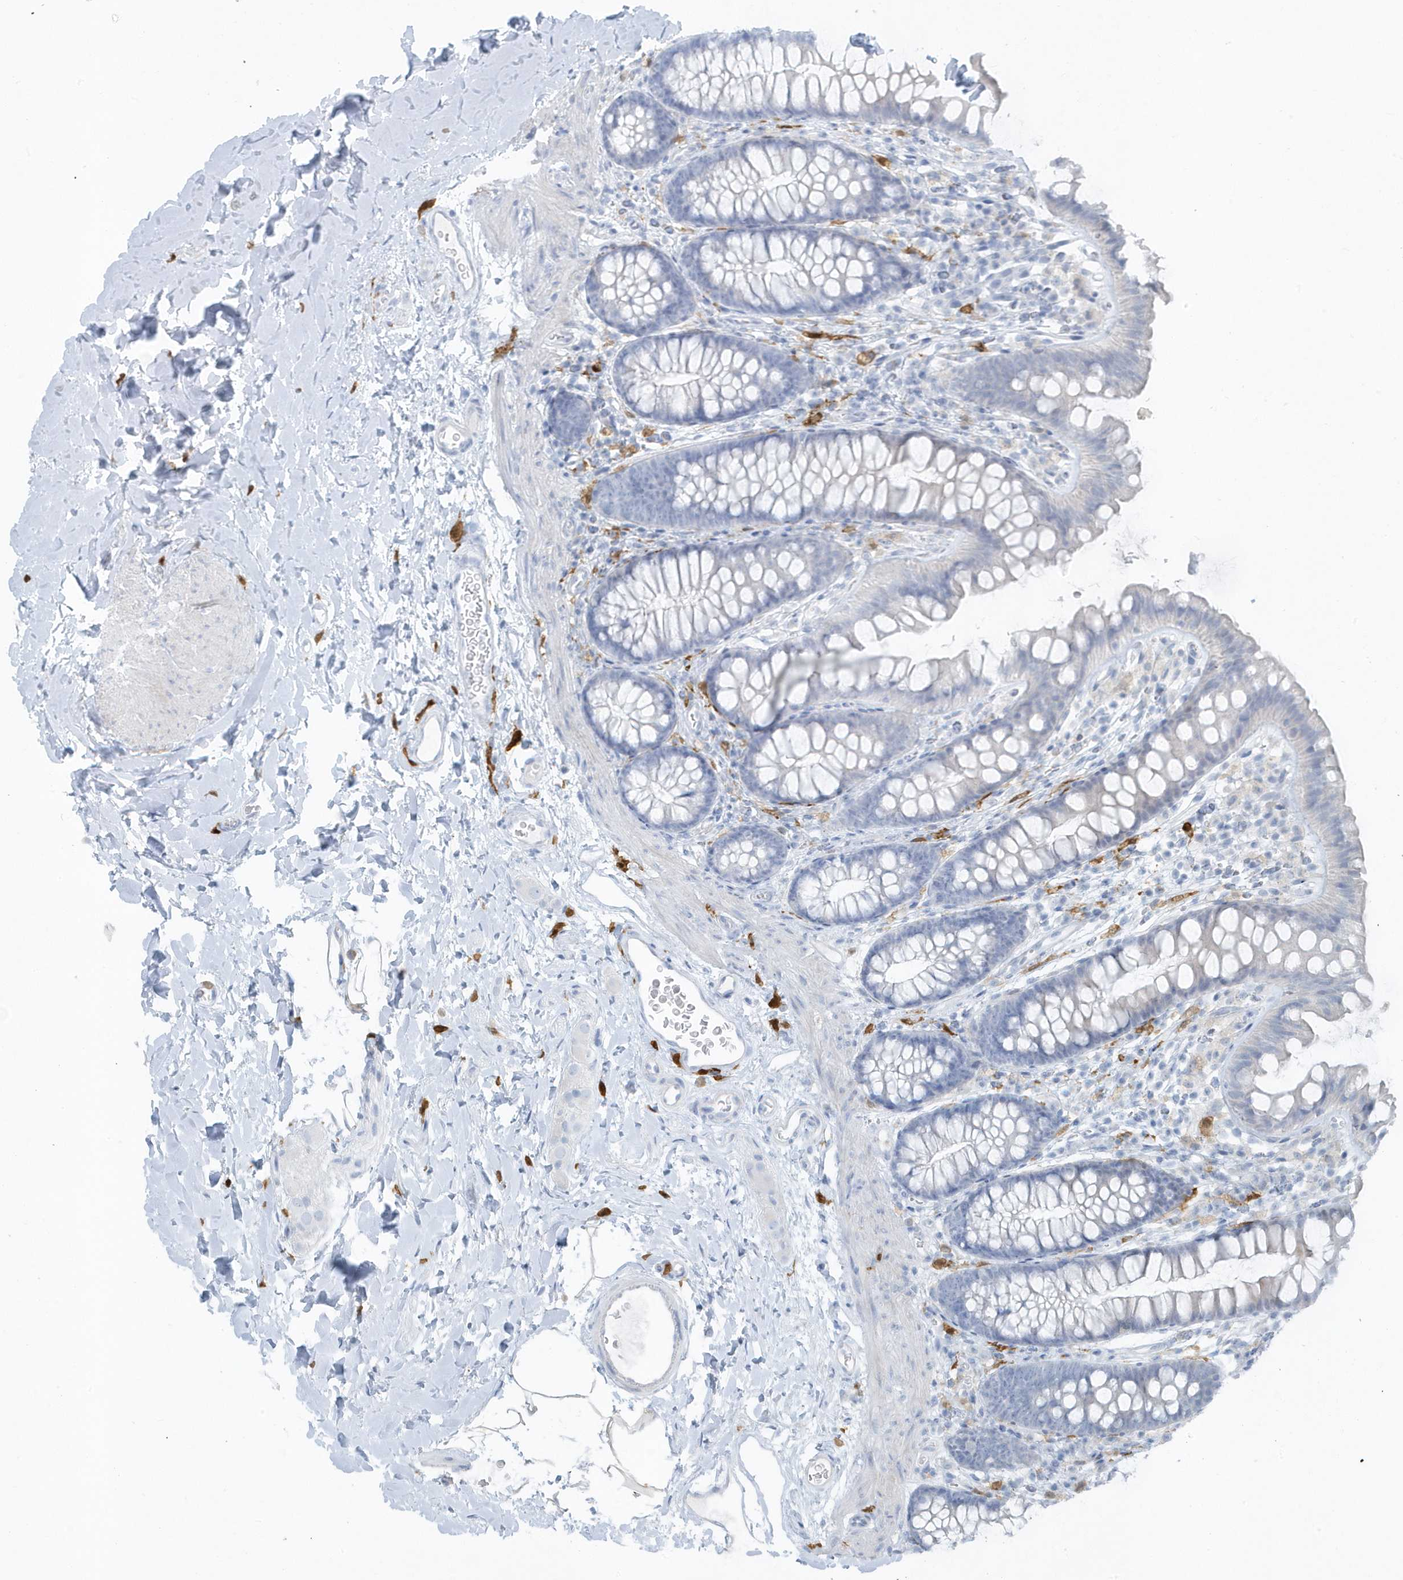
{"staining": {"intensity": "negative", "quantity": "none", "location": "none"}, "tissue": "colon", "cell_type": "Endothelial cells", "image_type": "normal", "snomed": [{"axis": "morphology", "description": "Normal tissue, NOS"}, {"axis": "topography", "description": "Colon"}], "caption": "This is an immunohistochemistry (IHC) micrograph of normal colon. There is no positivity in endothelial cells.", "gene": "FAM98A", "patient": {"sex": "female", "age": 62}}